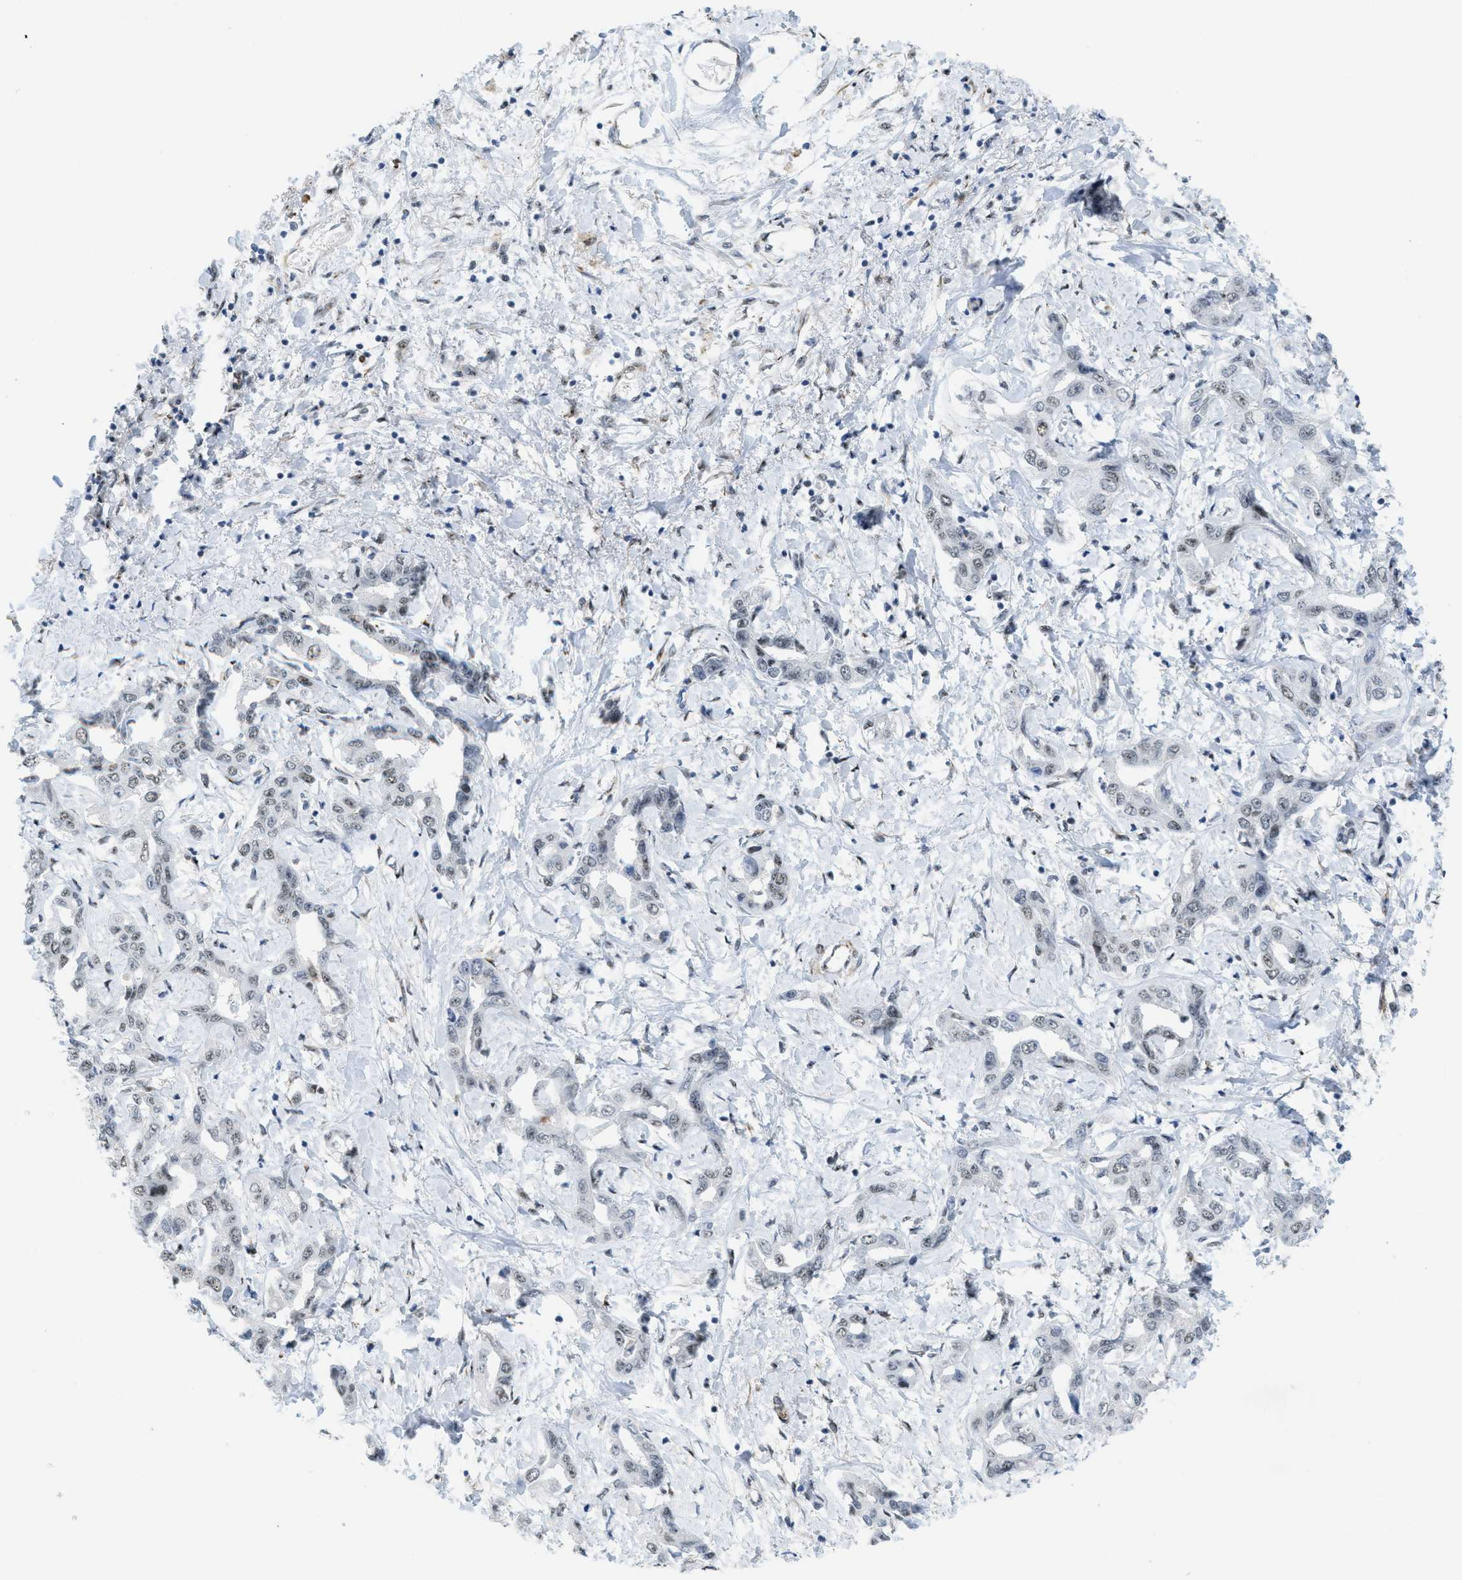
{"staining": {"intensity": "weak", "quantity": "<25%", "location": "nuclear"}, "tissue": "liver cancer", "cell_type": "Tumor cells", "image_type": "cancer", "snomed": [{"axis": "morphology", "description": "Cholangiocarcinoma"}, {"axis": "topography", "description": "Liver"}], "caption": "Immunohistochemical staining of liver cancer exhibits no significant positivity in tumor cells. (Immunohistochemistry, brightfield microscopy, high magnification).", "gene": "LRRC8B", "patient": {"sex": "male", "age": 59}}